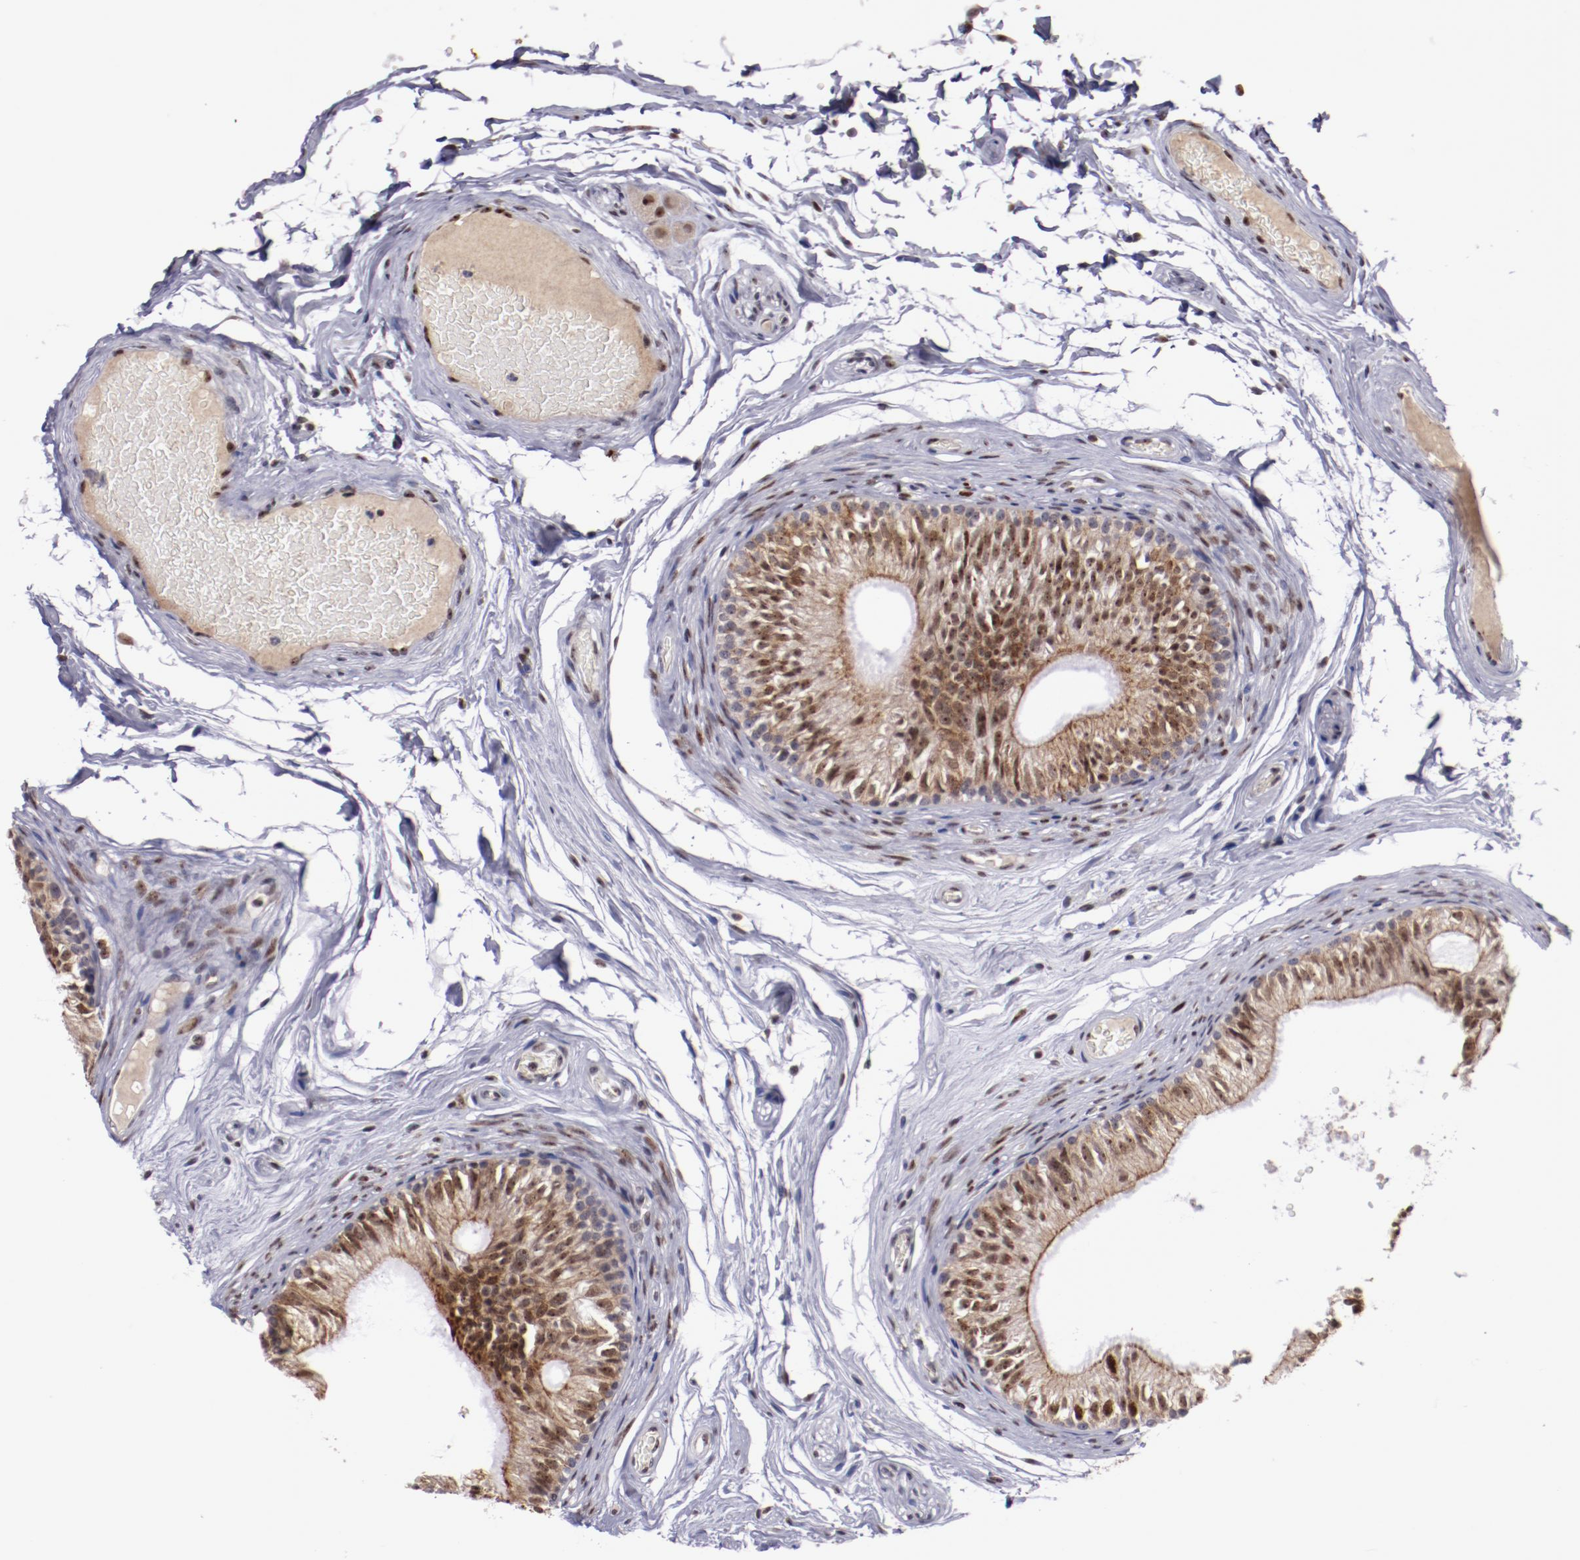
{"staining": {"intensity": "weak", "quantity": "25%-75%", "location": "cytoplasmic/membranous,nuclear"}, "tissue": "epididymis", "cell_type": "Glandular cells", "image_type": "normal", "snomed": [{"axis": "morphology", "description": "Normal tissue, NOS"}, {"axis": "topography", "description": "Testis"}, {"axis": "topography", "description": "Epididymis"}], "caption": "Epididymis was stained to show a protein in brown. There is low levels of weak cytoplasmic/membranous,nuclear positivity in about 25%-75% of glandular cells. The staining was performed using DAB (3,3'-diaminobenzidine), with brown indicating positive protein expression. Nuclei are stained blue with hematoxylin.", "gene": "DDX24", "patient": {"sex": "male", "age": 36}}